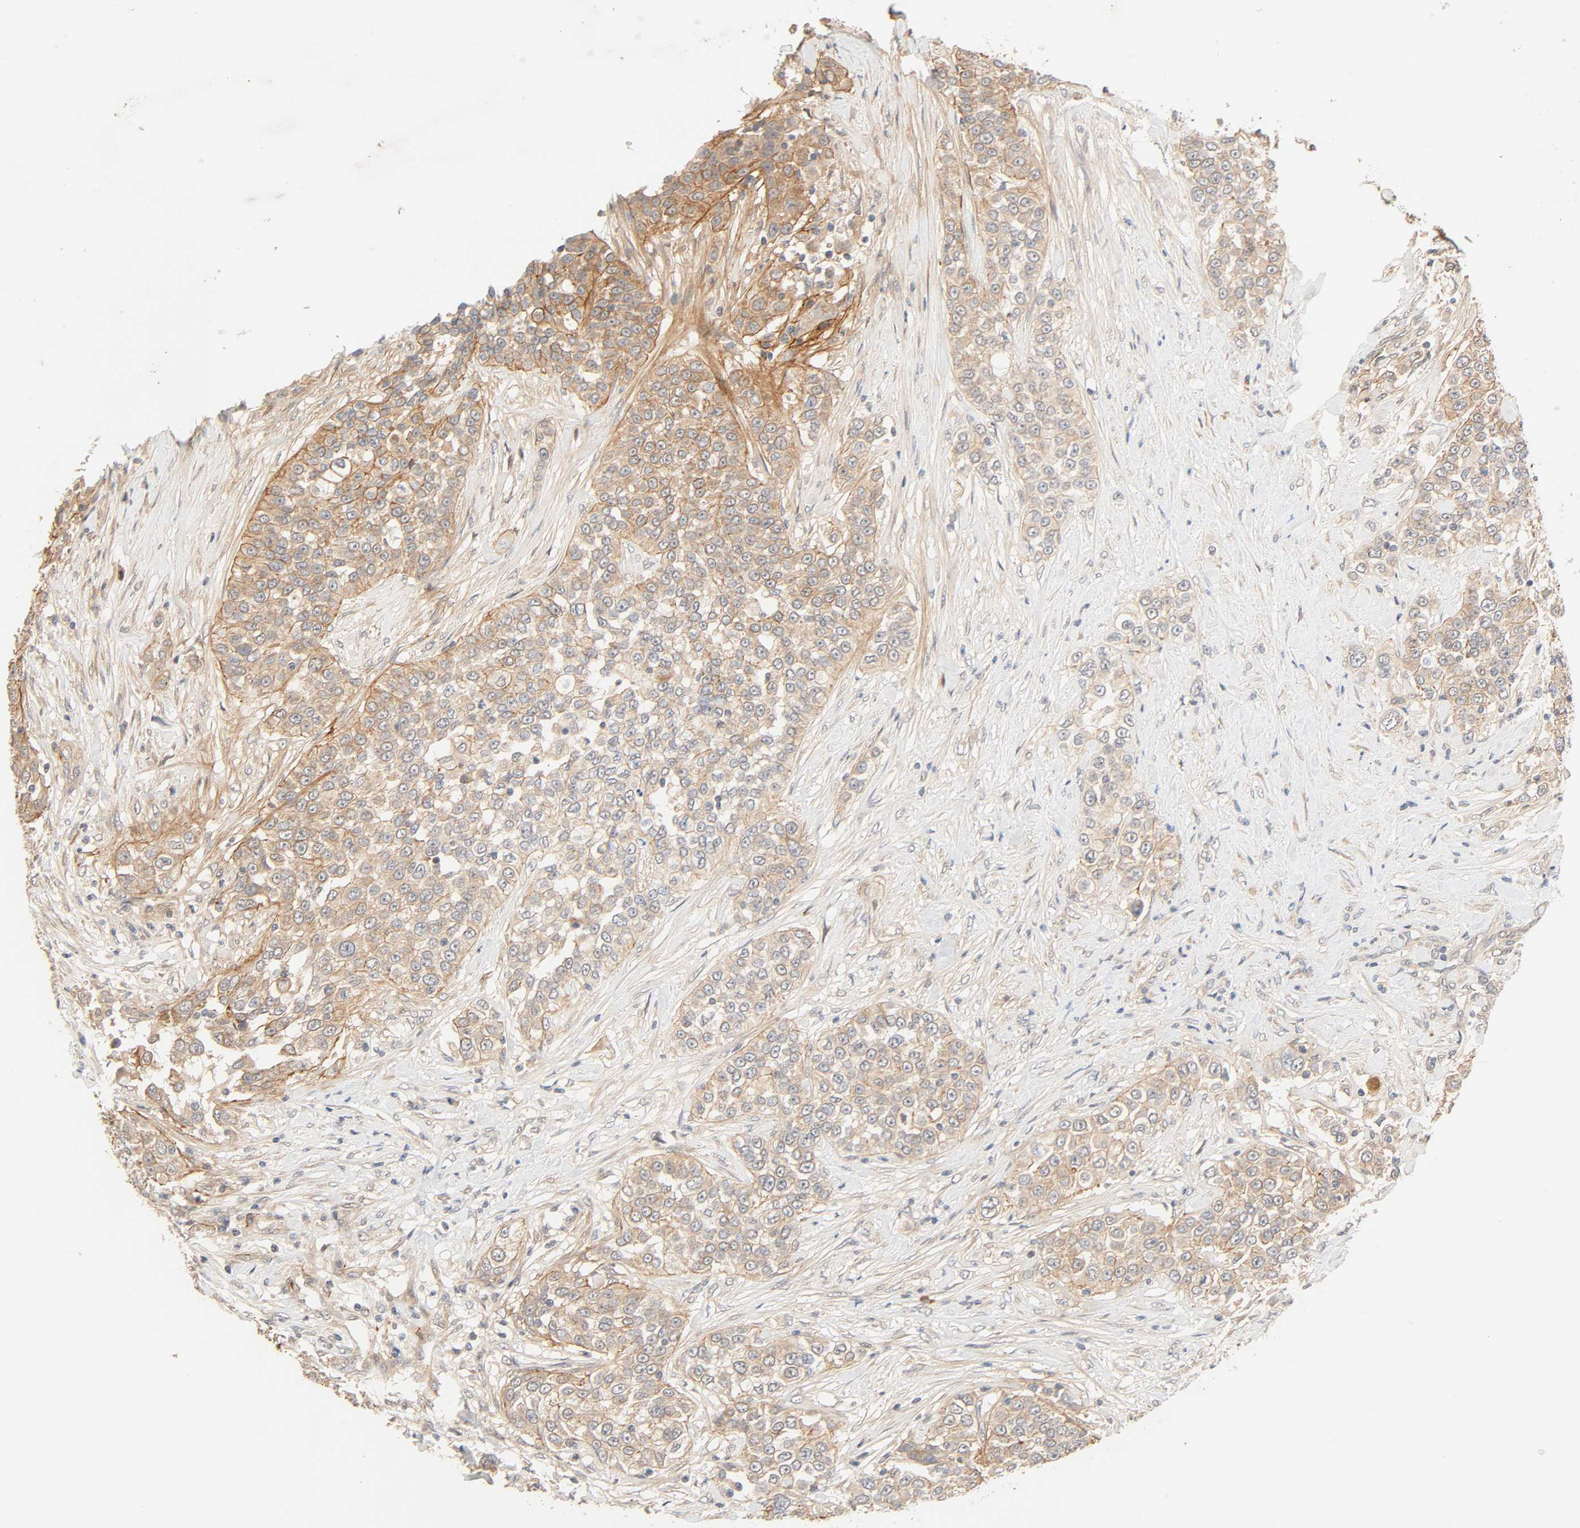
{"staining": {"intensity": "weak", "quantity": ">75%", "location": "cytoplasmic/membranous"}, "tissue": "urothelial cancer", "cell_type": "Tumor cells", "image_type": "cancer", "snomed": [{"axis": "morphology", "description": "Urothelial carcinoma, High grade"}, {"axis": "topography", "description": "Urinary bladder"}], "caption": "Urothelial carcinoma (high-grade) stained with a brown dye demonstrates weak cytoplasmic/membranous positive expression in approximately >75% of tumor cells.", "gene": "CACNA1G", "patient": {"sex": "female", "age": 80}}